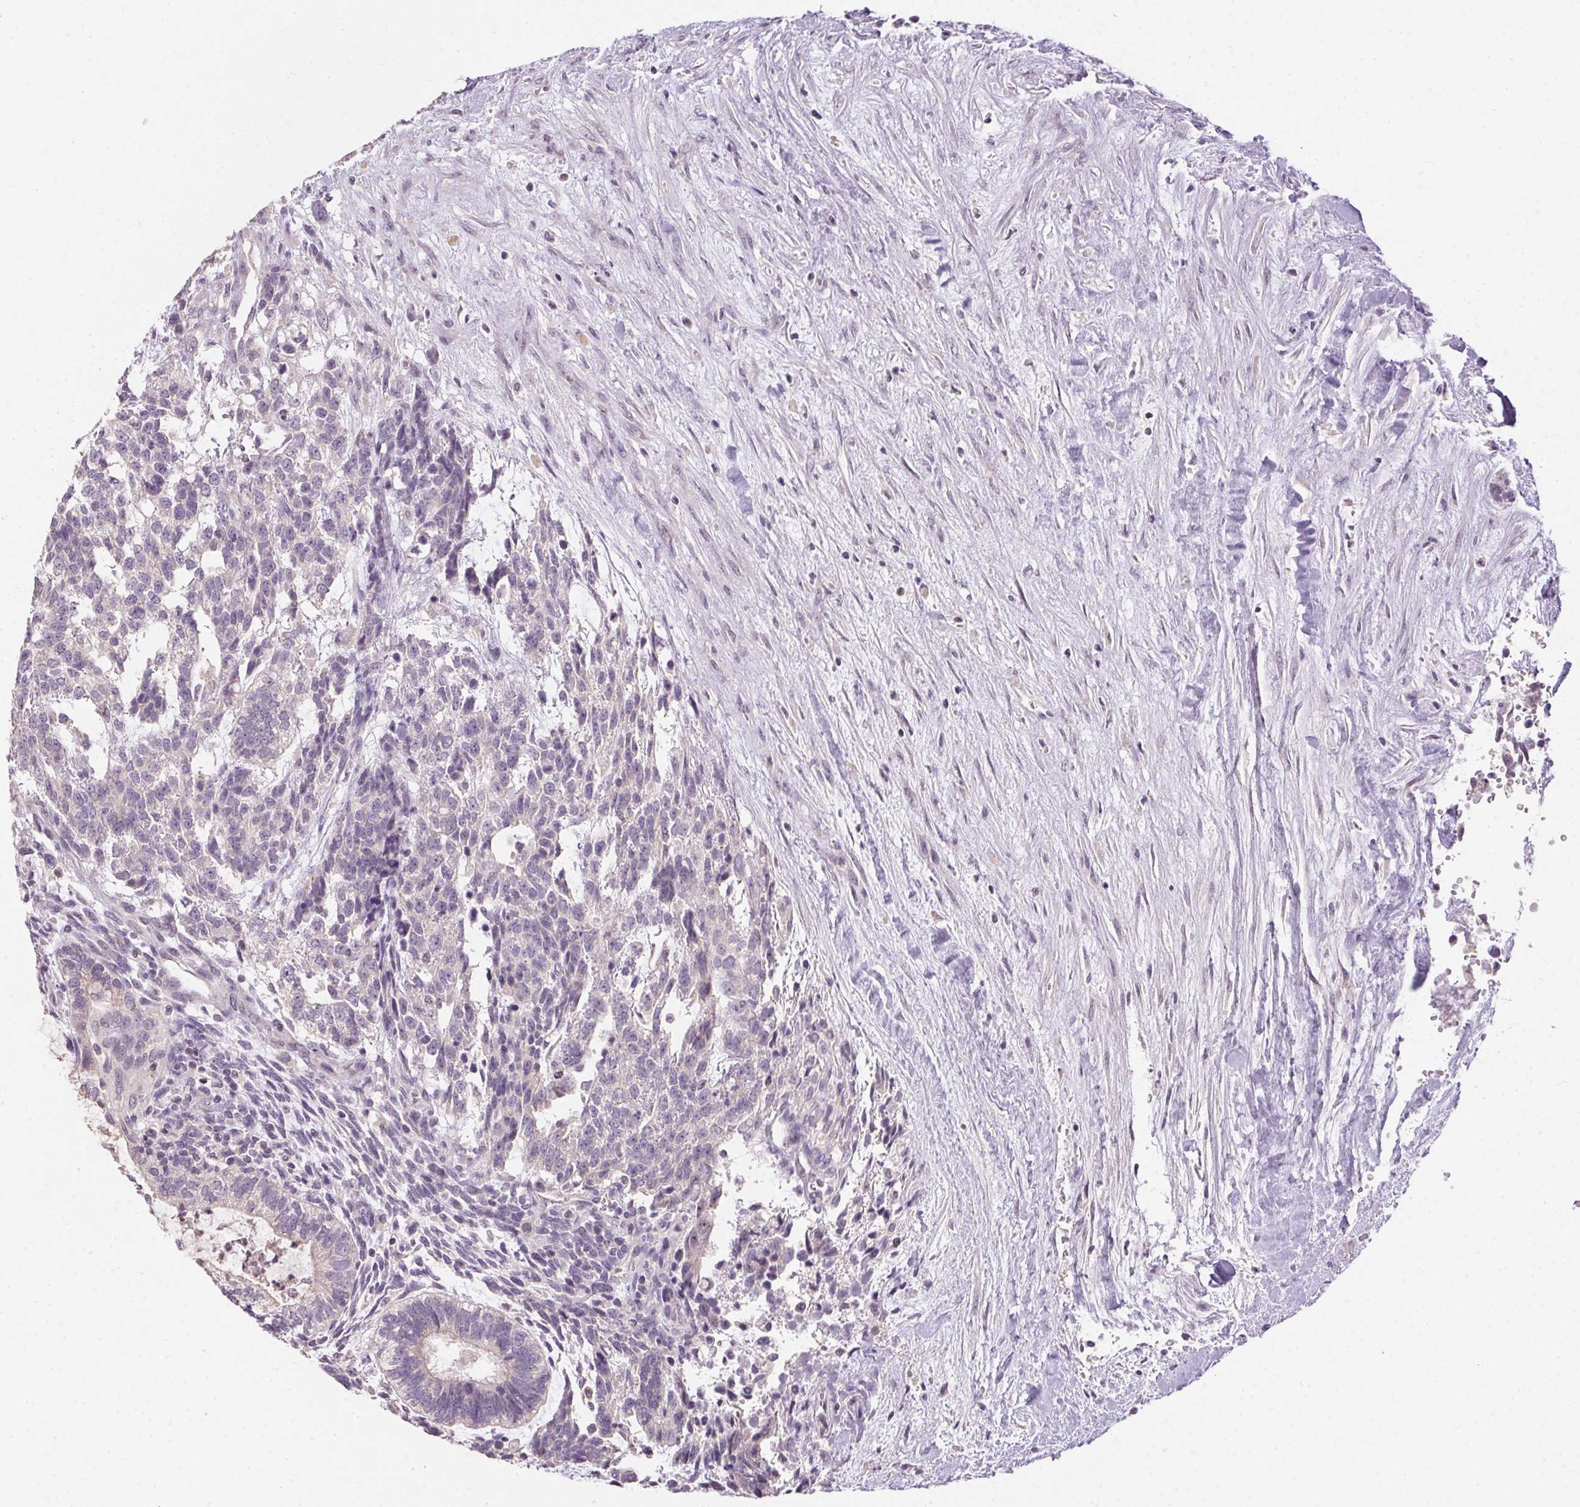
{"staining": {"intensity": "negative", "quantity": "none", "location": "none"}, "tissue": "testis cancer", "cell_type": "Tumor cells", "image_type": "cancer", "snomed": [{"axis": "morphology", "description": "Carcinoma, Embryonal, NOS"}, {"axis": "topography", "description": "Testis"}], "caption": "Immunohistochemistry (IHC) image of neoplastic tissue: testis cancer (embryonal carcinoma) stained with DAB (3,3'-diaminobenzidine) displays no significant protein expression in tumor cells.", "gene": "SPACA9", "patient": {"sex": "male", "age": 23}}